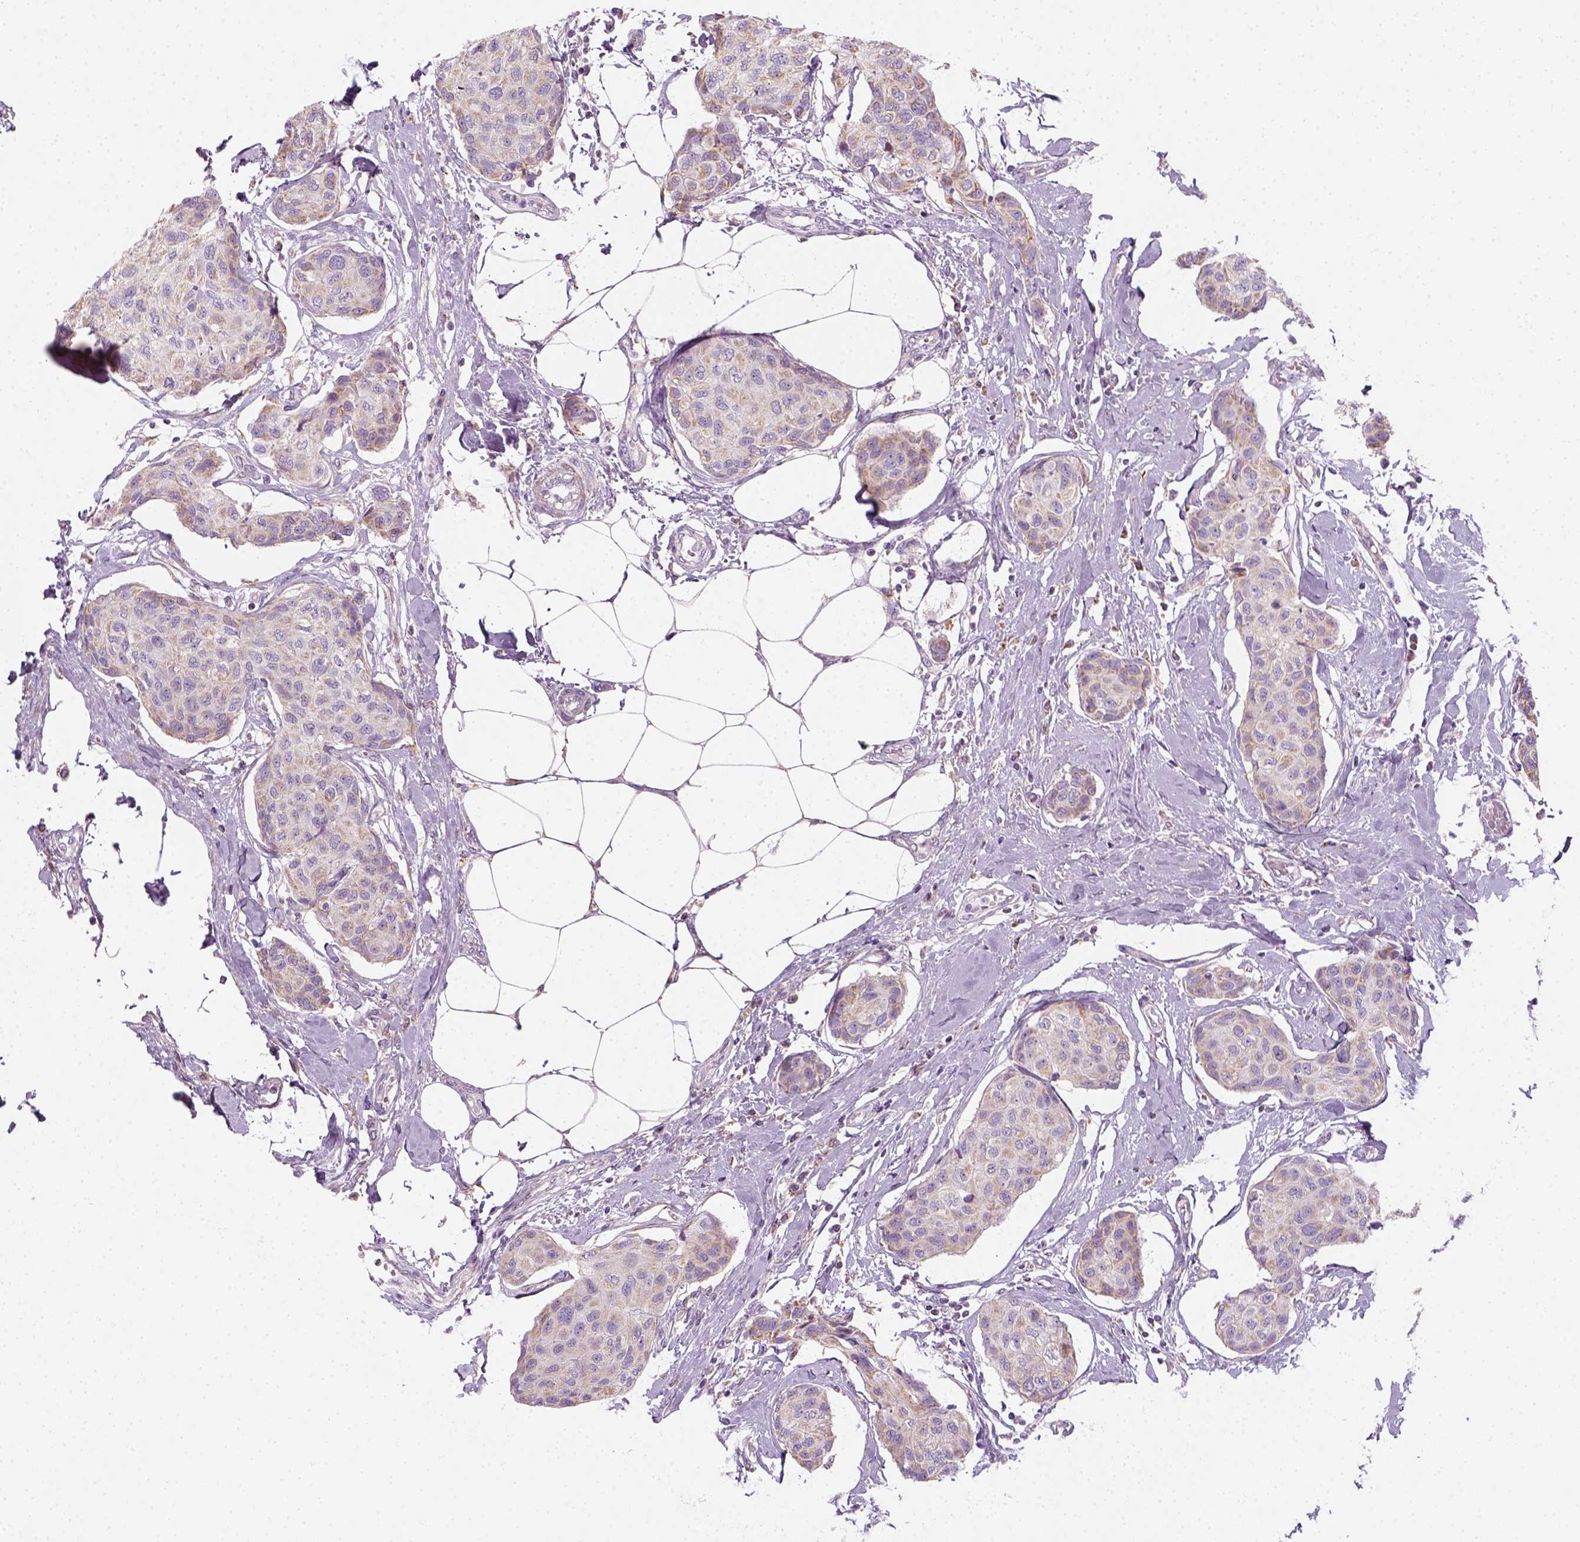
{"staining": {"intensity": "weak", "quantity": "25%-75%", "location": "cytoplasmic/membranous"}, "tissue": "breast cancer", "cell_type": "Tumor cells", "image_type": "cancer", "snomed": [{"axis": "morphology", "description": "Duct carcinoma"}, {"axis": "topography", "description": "Breast"}], "caption": "Weak cytoplasmic/membranous staining is present in approximately 25%-75% of tumor cells in breast invasive ductal carcinoma.", "gene": "AWAT2", "patient": {"sex": "female", "age": 80}}